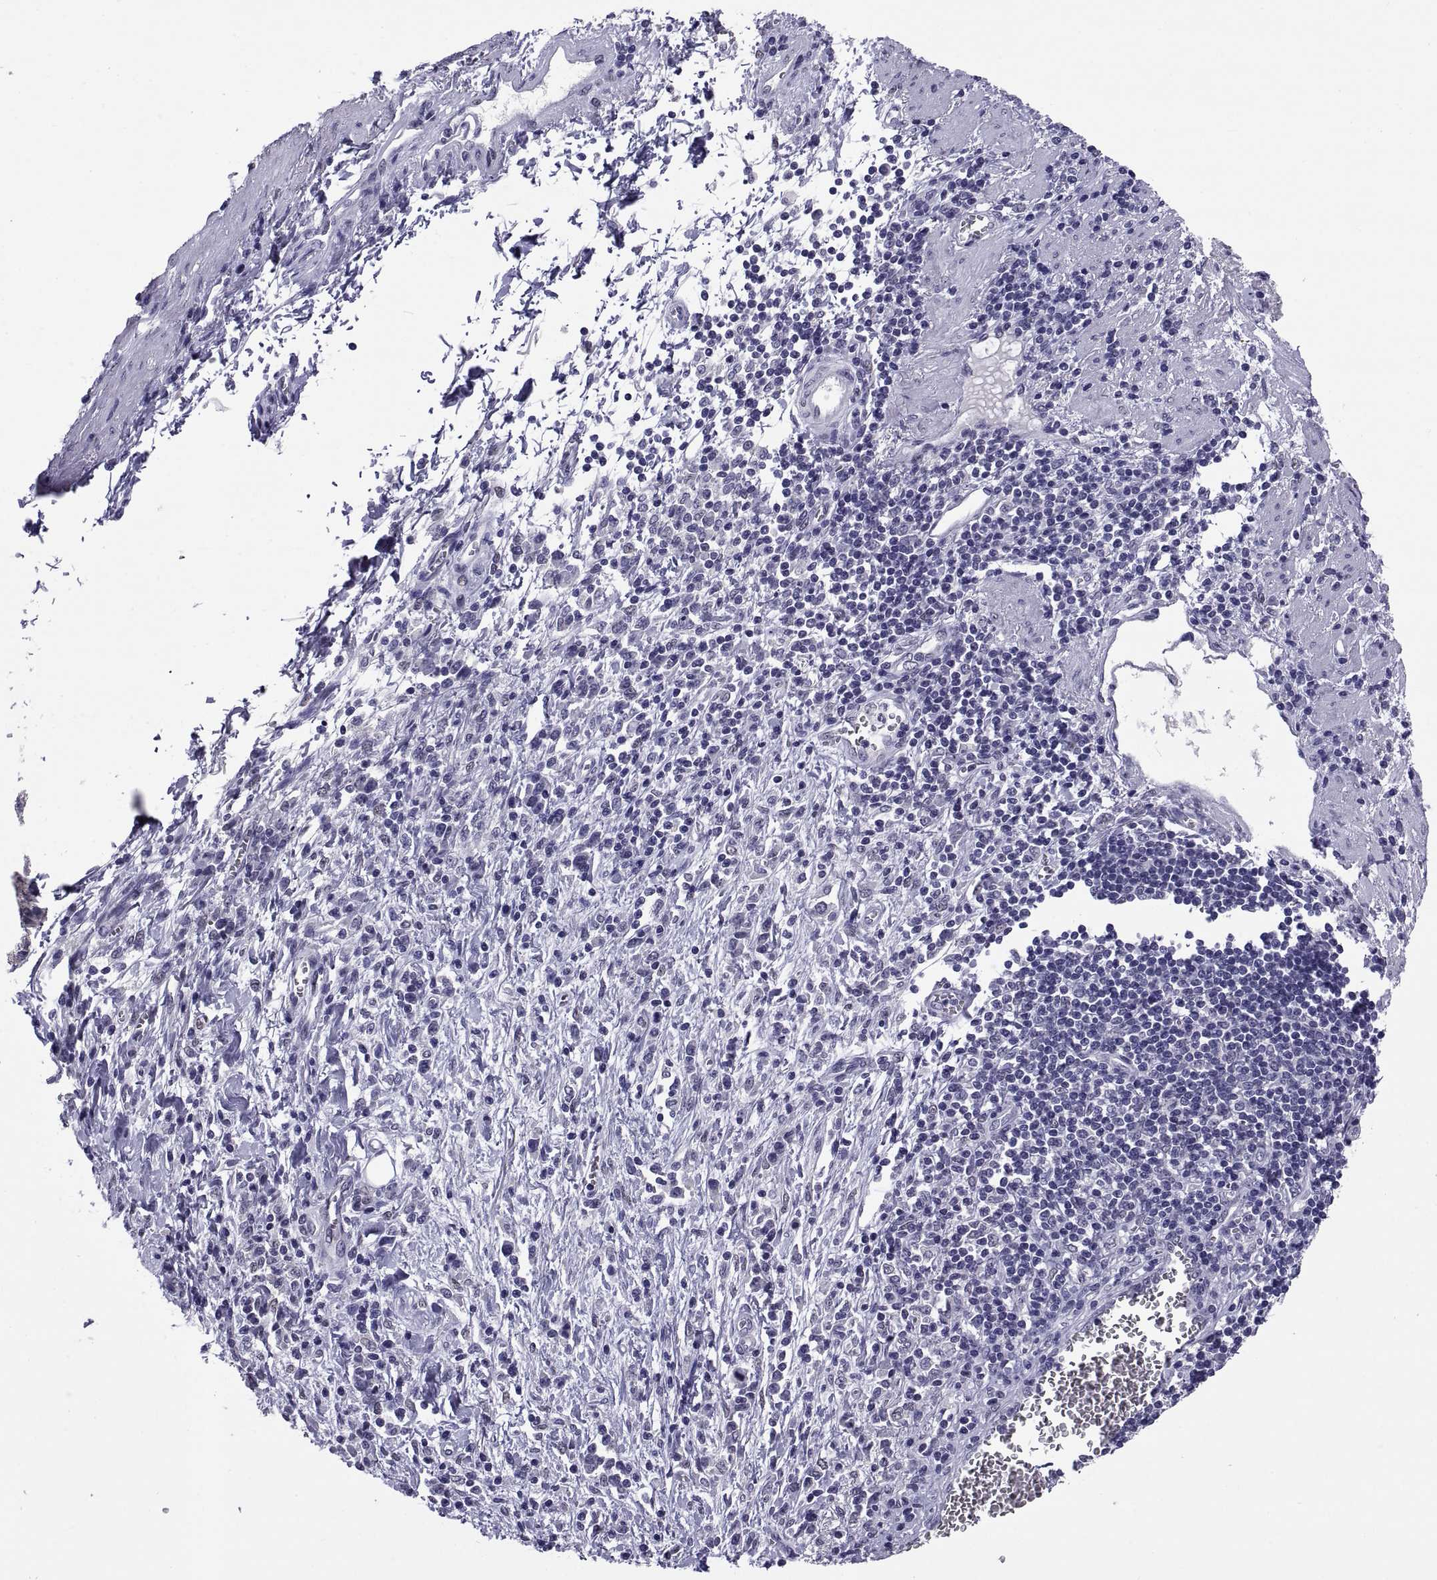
{"staining": {"intensity": "negative", "quantity": "none", "location": "none"}, "tissue": "stomach cancer", "cell_type": "Tumor cells", "image_type": "cancer", "snomed": [{"axis": "morphology", "description": "Adenocarcinoma, NOS"}, {"axis": "topography", "description": "Stomach"}], "caption": "An image of human adenocarcinoma (stomach) is negative for staining in tumor cells. The staining was performed using DAB (3,3'-diaminobenzidine) to visualize the protein expression in brown, while the nuclei were stained in blue with hematoxylin (Magnification: 20x).", "gene": "TGFBR3L", "patient": {"sex": "female", "age": 57}}